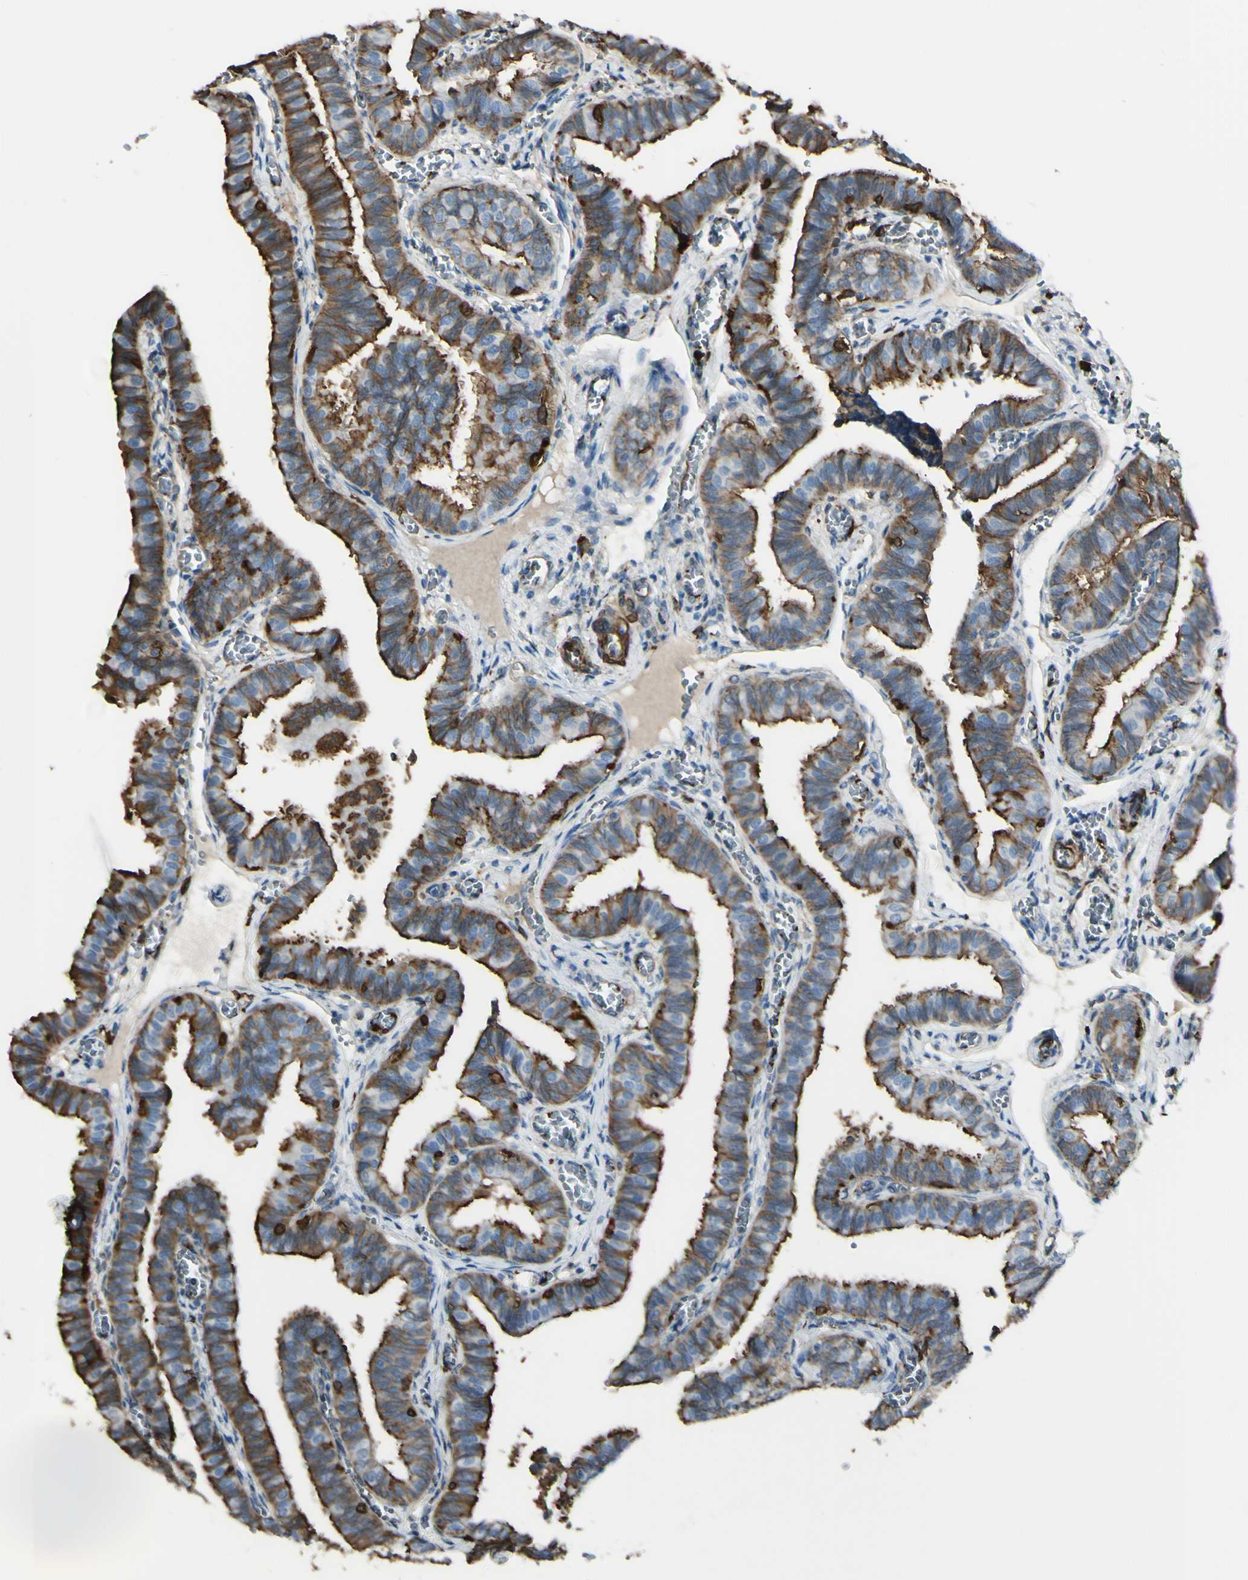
{"staining": {"intensity": "moderate", "quantity": ">75%", "location": "cytoplasmic/membranous"}, "tissue": "fallopian tube", "cell_type": "Glandular cells", "image_type": "normal", "snomed": [{"axis": "morphology", "description": "Normal tissue, NOS"}, {"axis": "topography", "description": "Fallopian tube"}], "caption": "Protein expression analysis of benign human fallopian tube reveals moderate cytoplasmic/membranous staining in approximately >75% of glandular cells. Nuclei are stained in blue.", "gene": "GSN", "patient": {"sex": "female", "age": 46}}